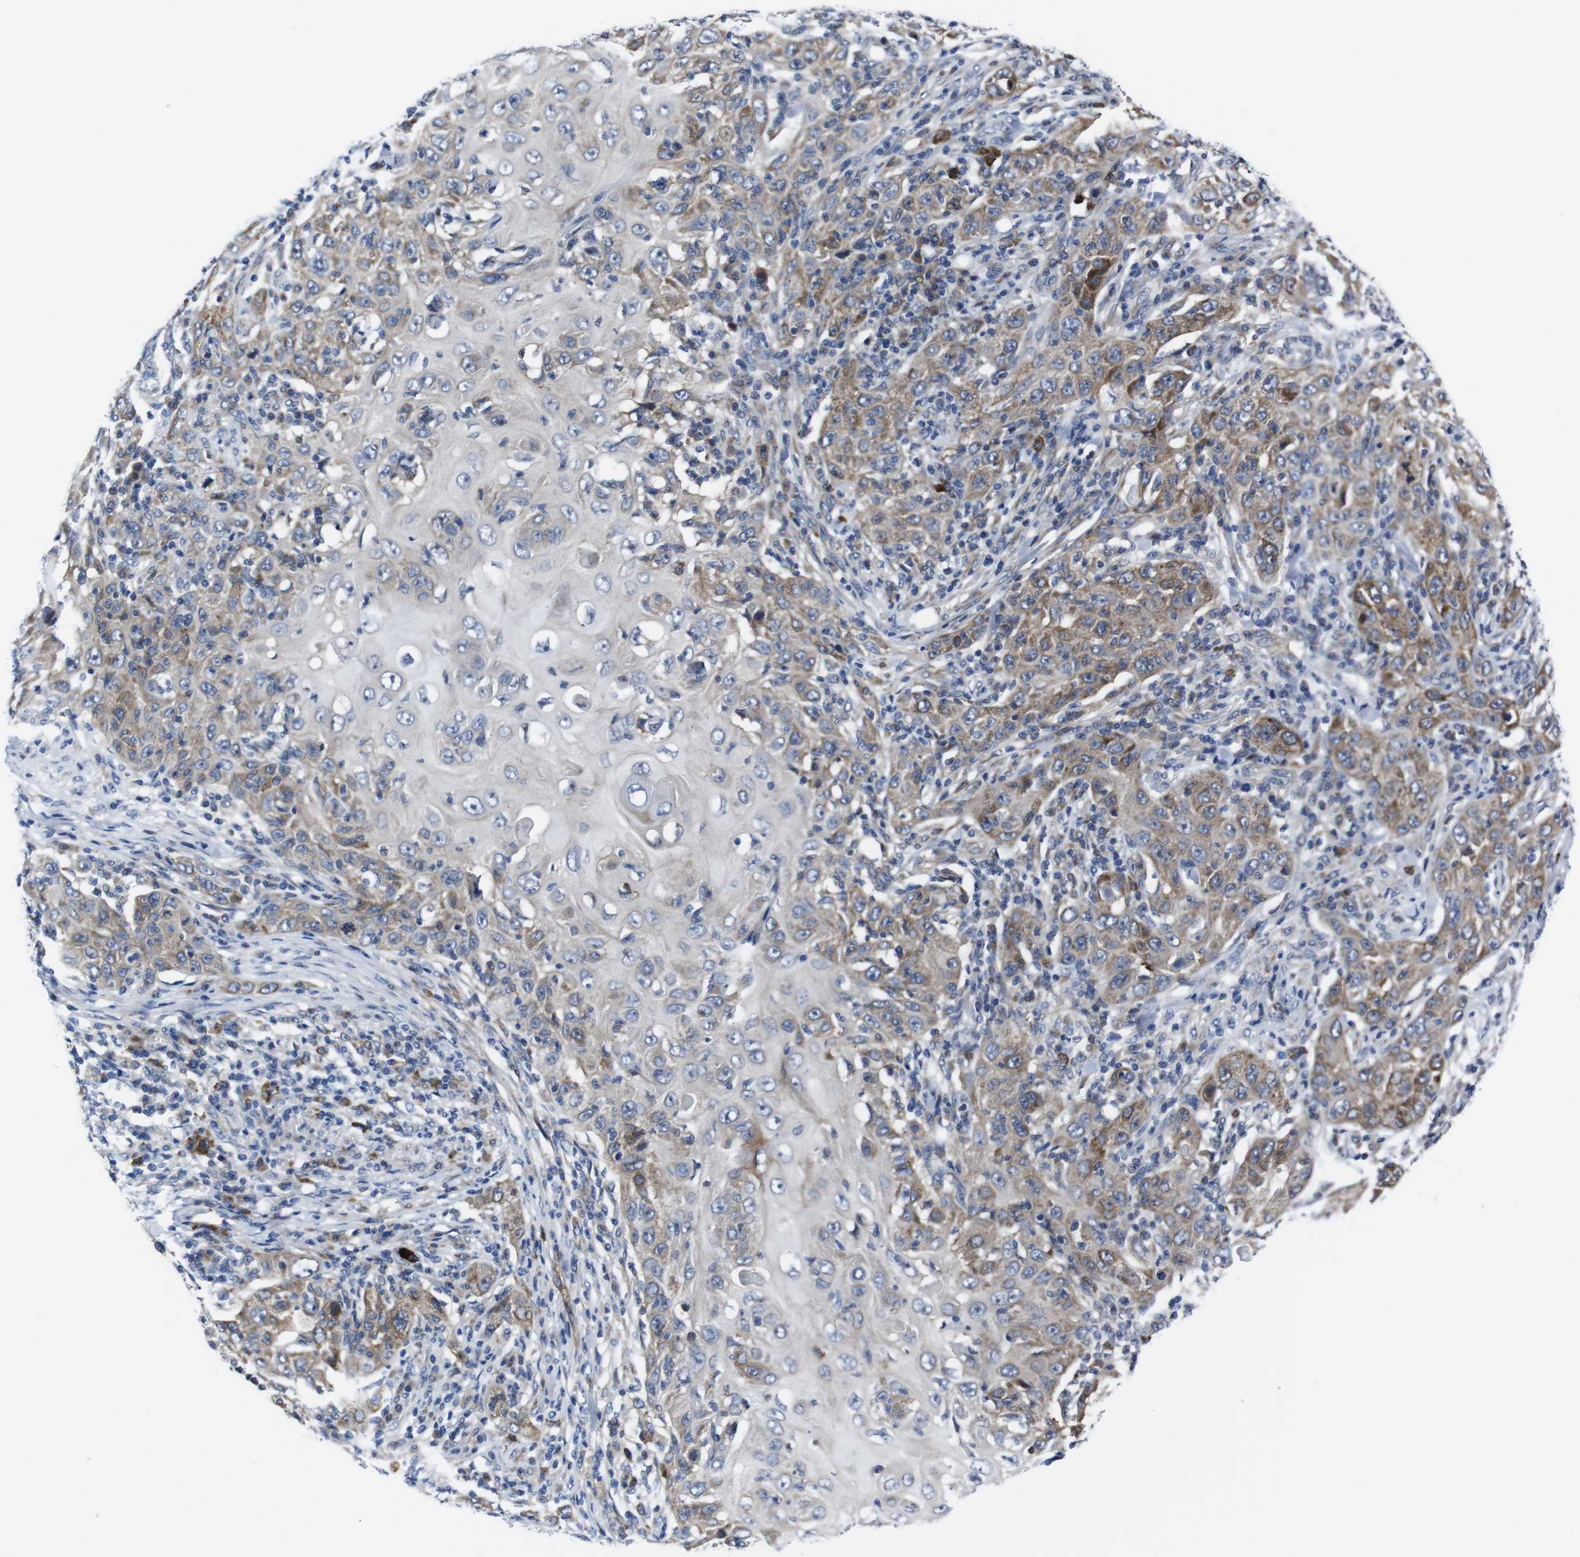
{"staining": {"intensity": "moderate", "quantity": "25%-75%", "location": "cytoplasmic/membranous"}, "tissue": "skin cancer", "cell_type": "Tumor cells", "image_type": "cancer", "snomed": [{"axis": "morphology", "description": "Squamous cell carcinoma, NOS"}, {"axis": "topography", "description": "Skin"}], "caption": "The immunohistochemical stain shows moderate cytoplasmic/membranous expression in tumor cells of skin cancer (squamous cell carcinoma) tissue. The protein is stained brown, and the nuclei are stained in blue (DAB IHC with brightfield microscopy, high magnification).", "gene": "EIF4A1", "patient": {"sex": "female", "age": 88}}